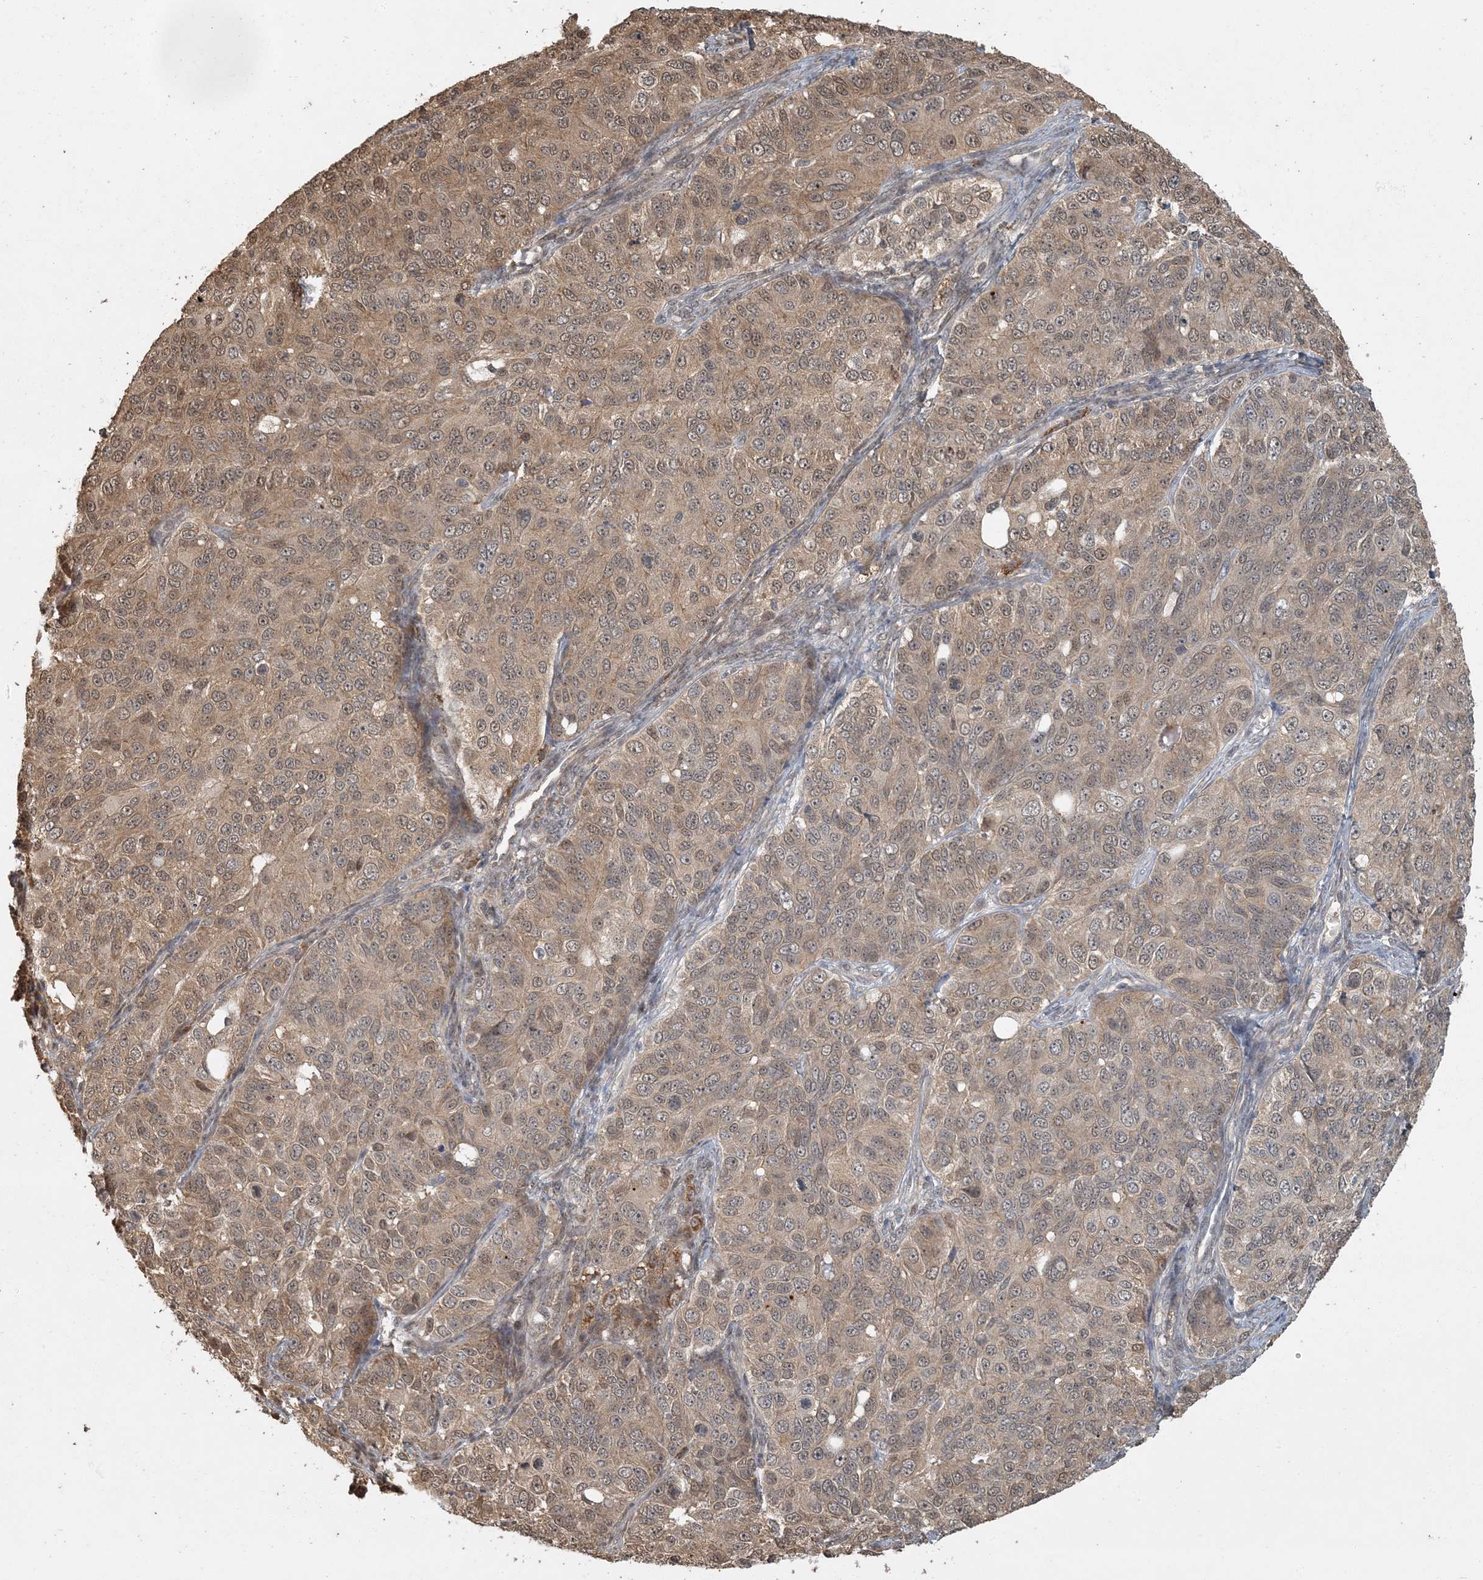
{"staining": {"intensity": "moderate", "quantity": ">75%", "location": "cytoplasmic/membranous"}, "tissue": "ovarian cancer", "cell_type": "Tumor cells", "image_type": "cancer", "snomed": [{"axis": "morphology", "description": "Carcinoma, endometroid"}, {"axis": "topography", "description": "Ovary"}], "caption": "A high-resolution image shows immunohistochemistry staining of ovarian cancer (endometroid carcinoma), which reveals moderate cytoplasmic/membranous staining in approximately >75% of tumor cells.", "gene": "AK9", "patient": {"sex": "female", "age": 51}}